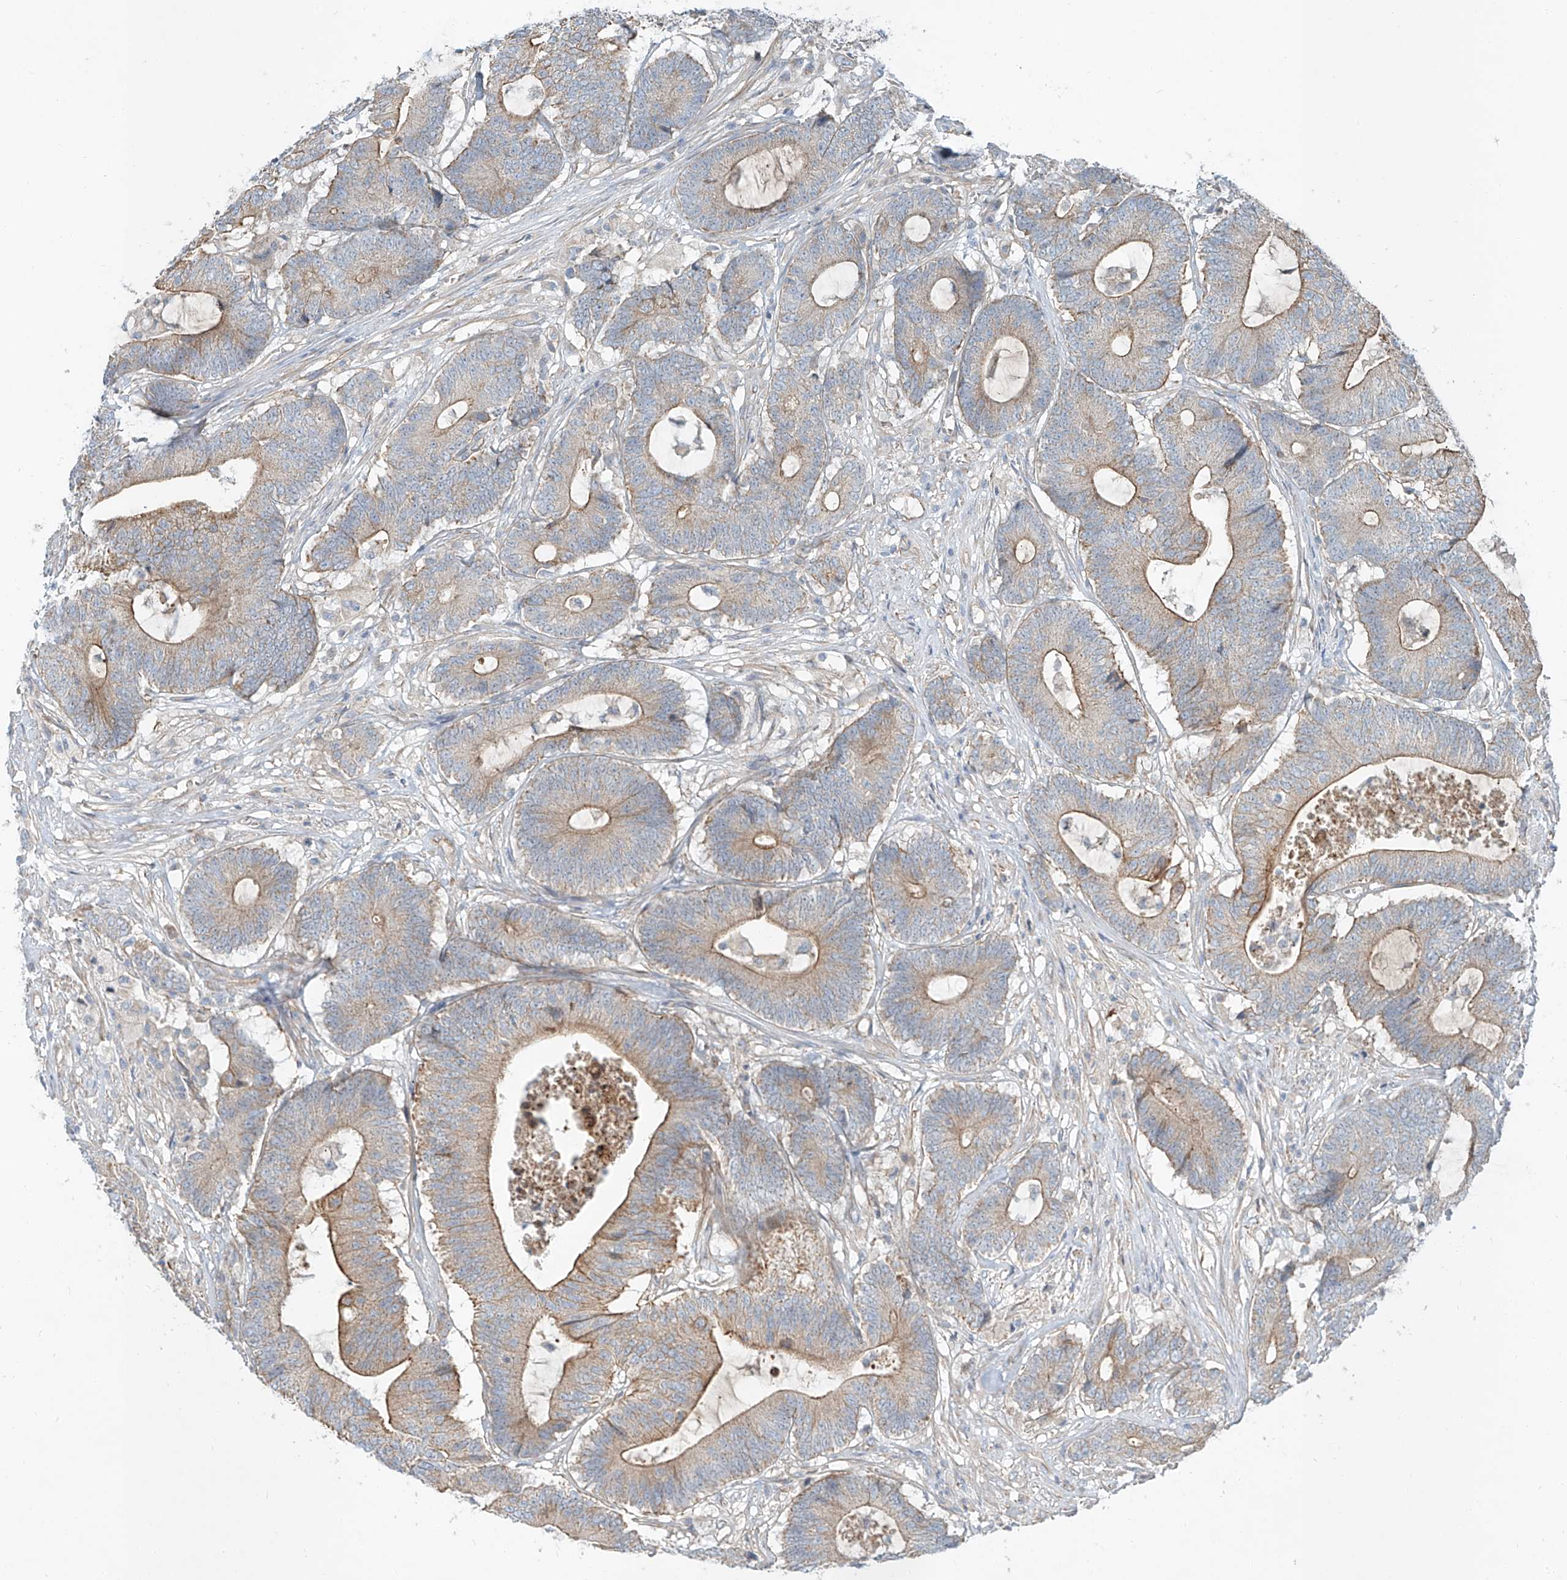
{"staining": {"intensity": "moderate", "quantity": "25%-75%", "location": "cytoplasmic/membranous"}, "tissue": "colorectal cancer", "cell_type": "Tumor cells", "image_type": "cancer", "snomed": [{"axis": "morphology", "description": "Adenocarcinoma, NOS"}, {"axis": "topography", "description": "Colon"}], "caption": "Human colorectal cancer stained with a protein marker demonstrates moderate staining in tumor cells.", "gene": "AJM1", "patient": {"sex": "female", "age": 84}}